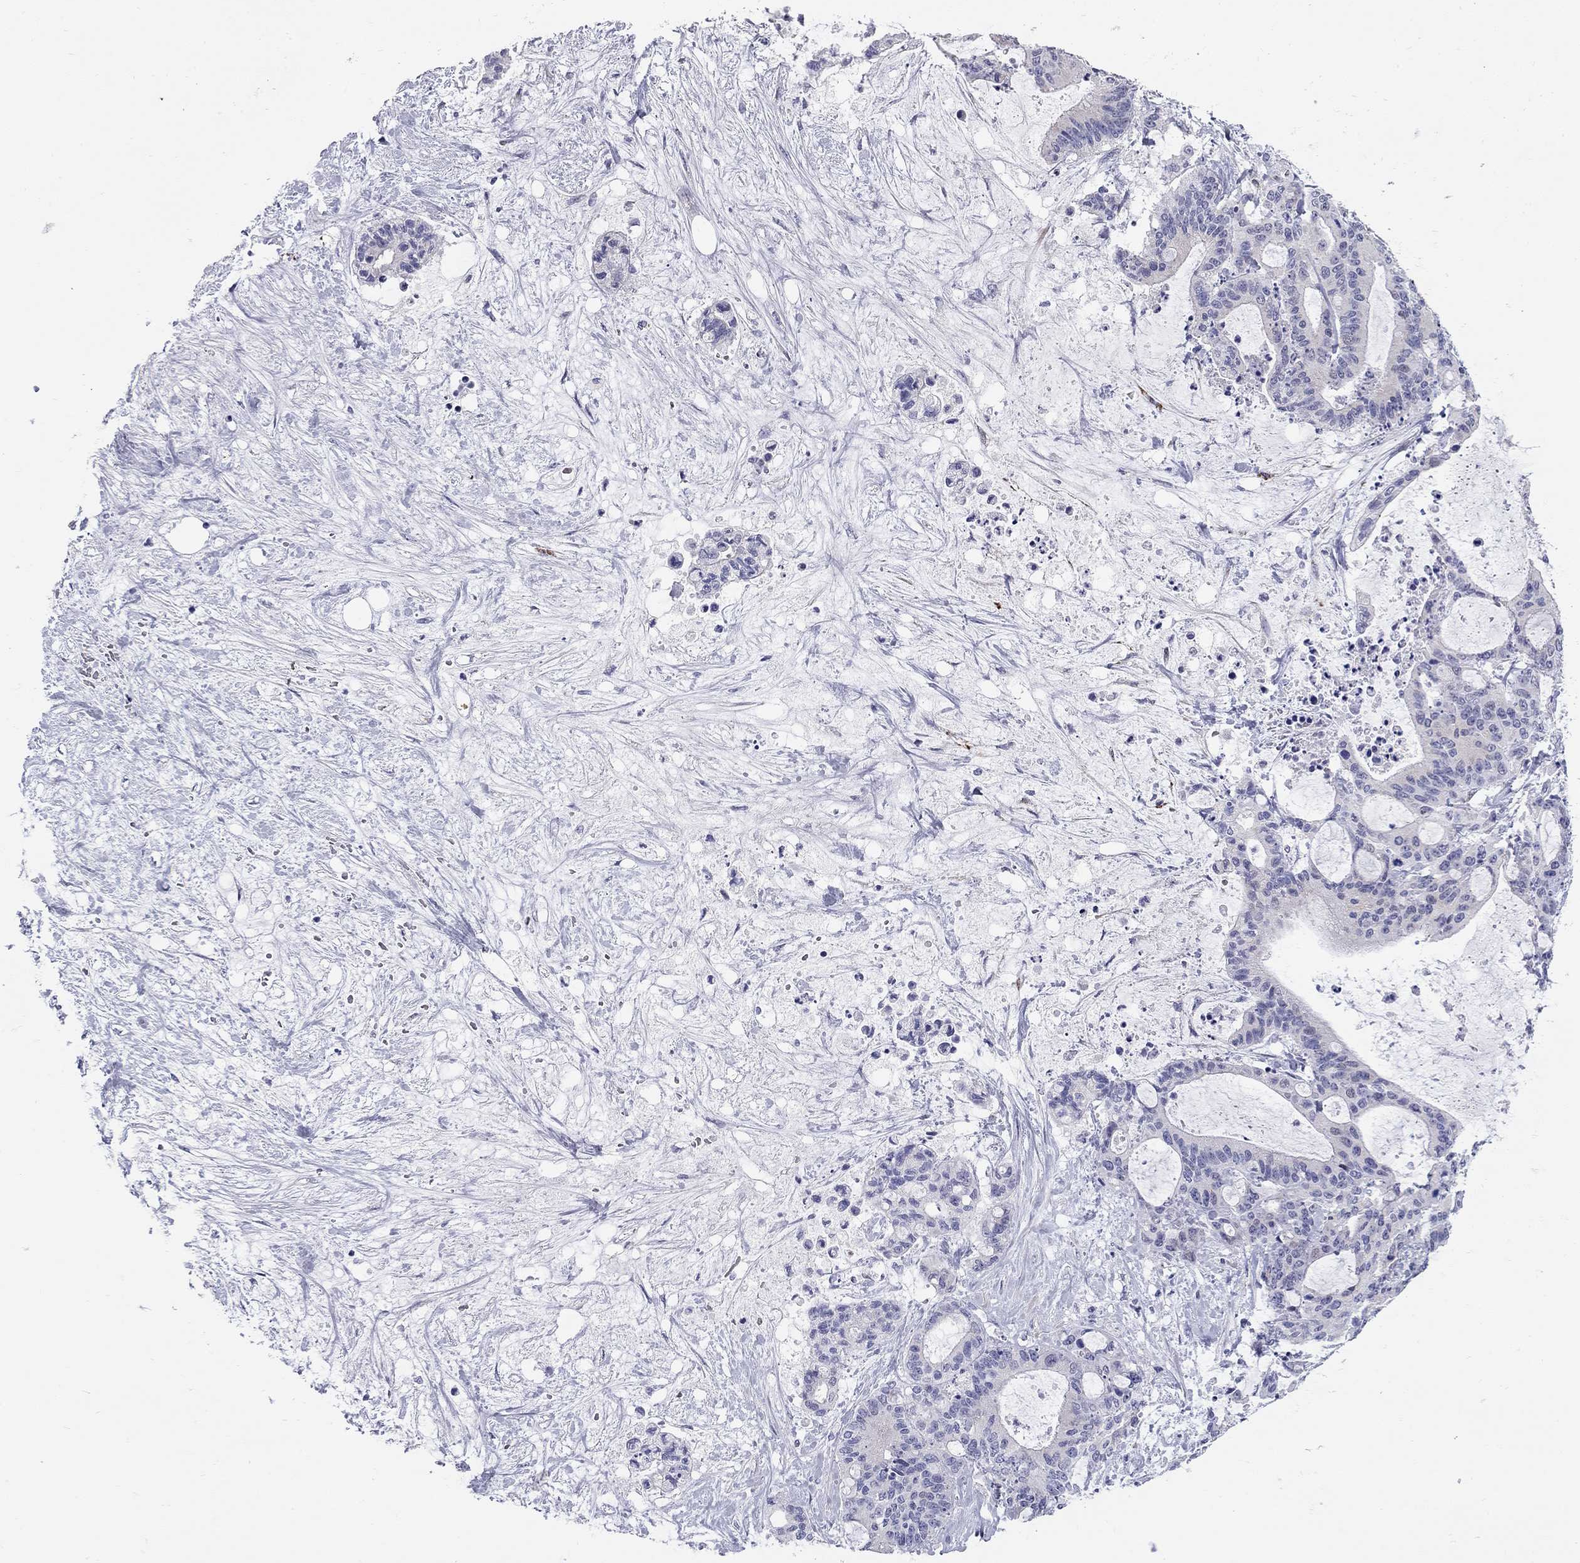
{"staining": {"intensity": "negative", "quantity": "none", "location": "none"}, "tissue": "liver cancer", "cell_type": "Tumor cells", "image_type": "cancer", "snomed": [{"axis": "morphology", "description": "Cholangiocarcinoma"}, {"axis": "topography", "description": "Liver"}], "caption": "Immunohistochemistry (IHC) image of human liver cancer stained for a protein (brown), which demonstrates no expression in tumor cells.", "gene": "C8orf88", "patient": {"sex": "female", "age": 73}}